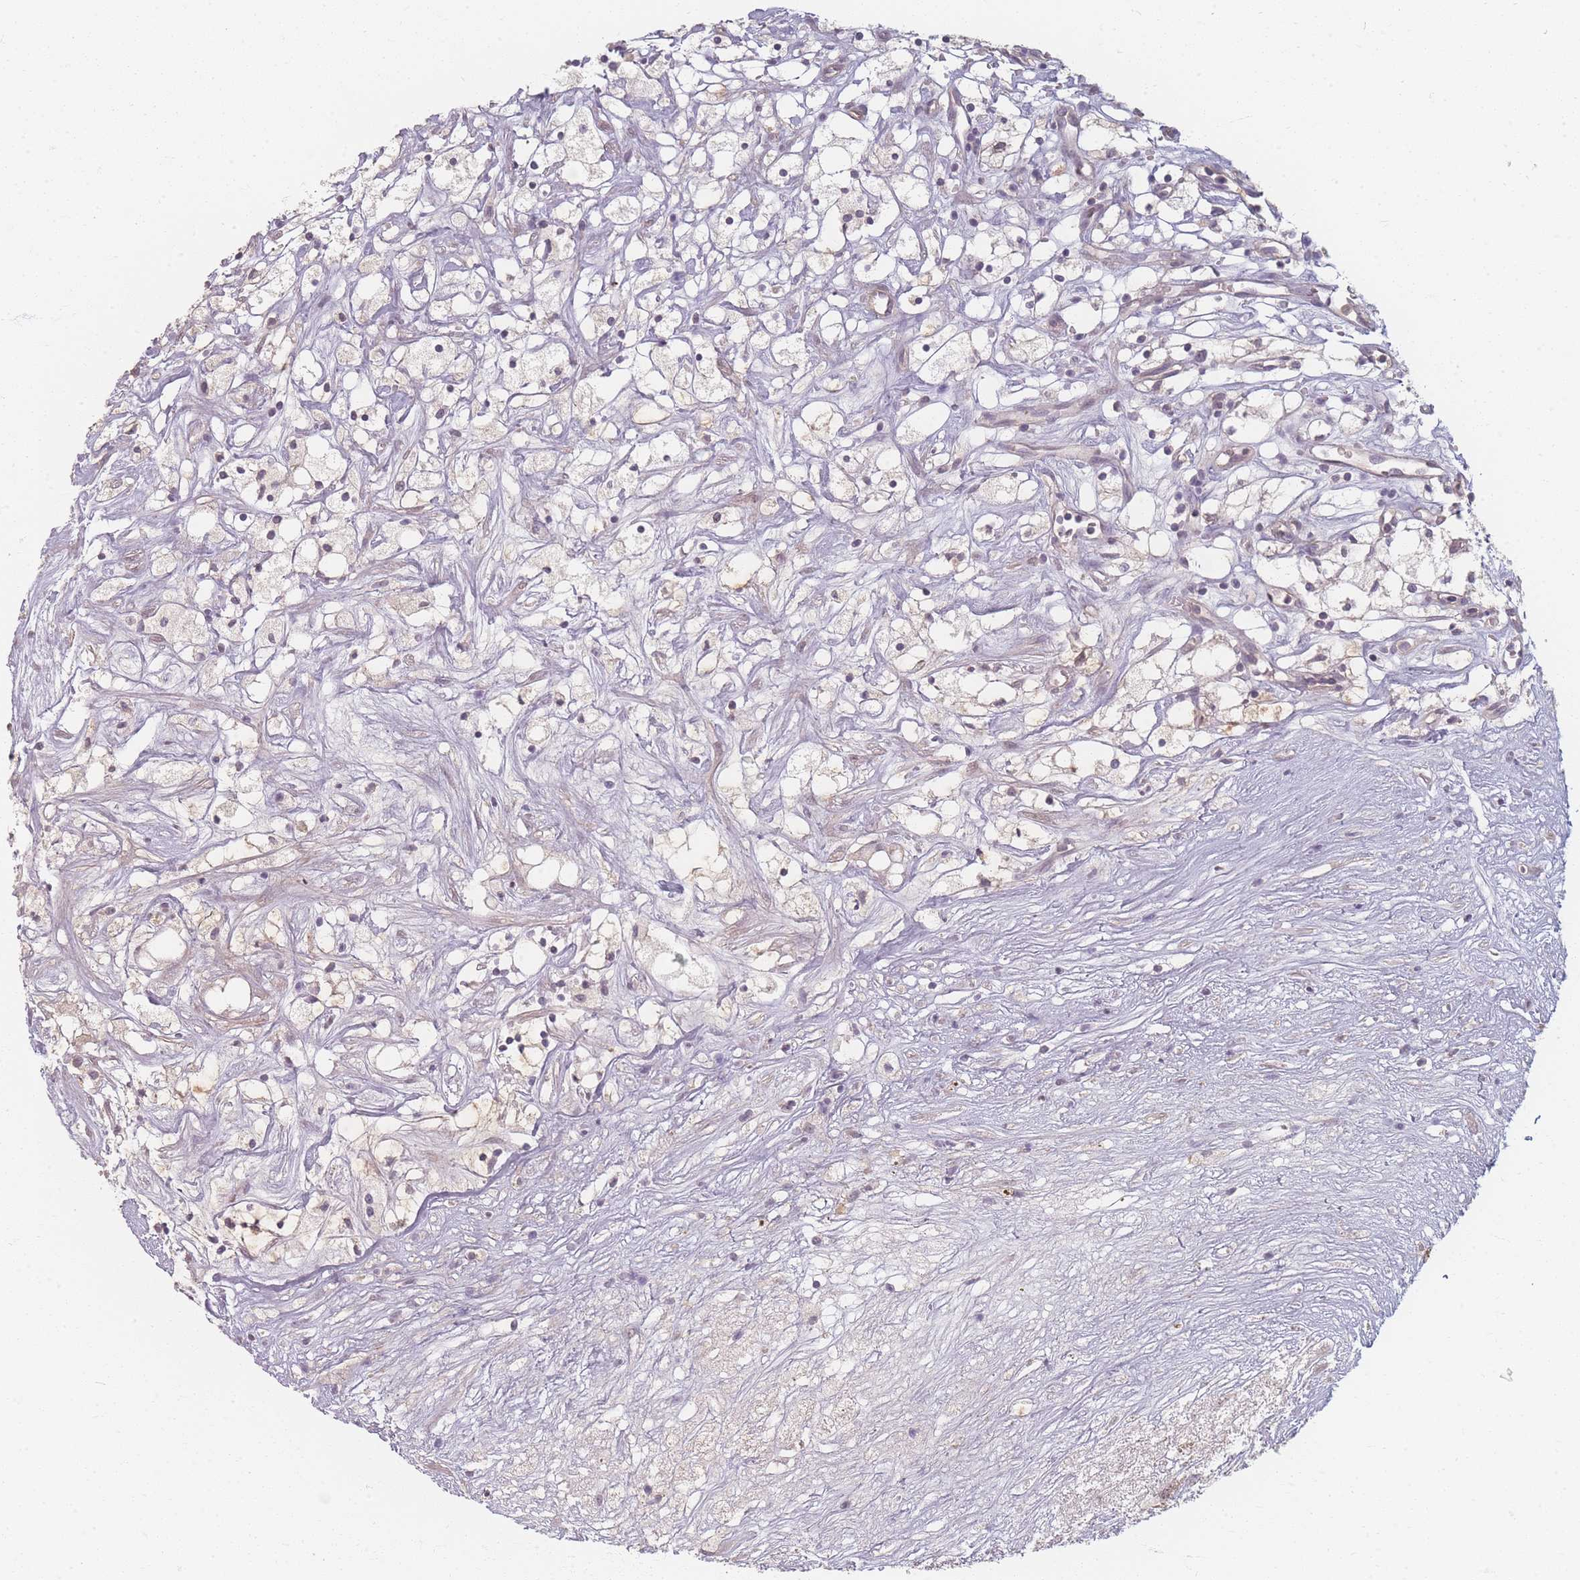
{"staining": {"intensity": "negative", "quantity": "none", "location": "none"}, "tissue": "renal cancer", "cell_type": "Tumor cells", "image_type": "cancer", "snomed": [{"axis": "morphology", "description": "Adenocarcinoma, NOS"}, {"axis": "topography", "description": "Kidney"}], "caption": "This is a photomicrograph of IHC staining of renal cancer, which shows no expression in tumor cells.", "gene": "RFTN1", "patient": {"sex": "male", "age": 59}}